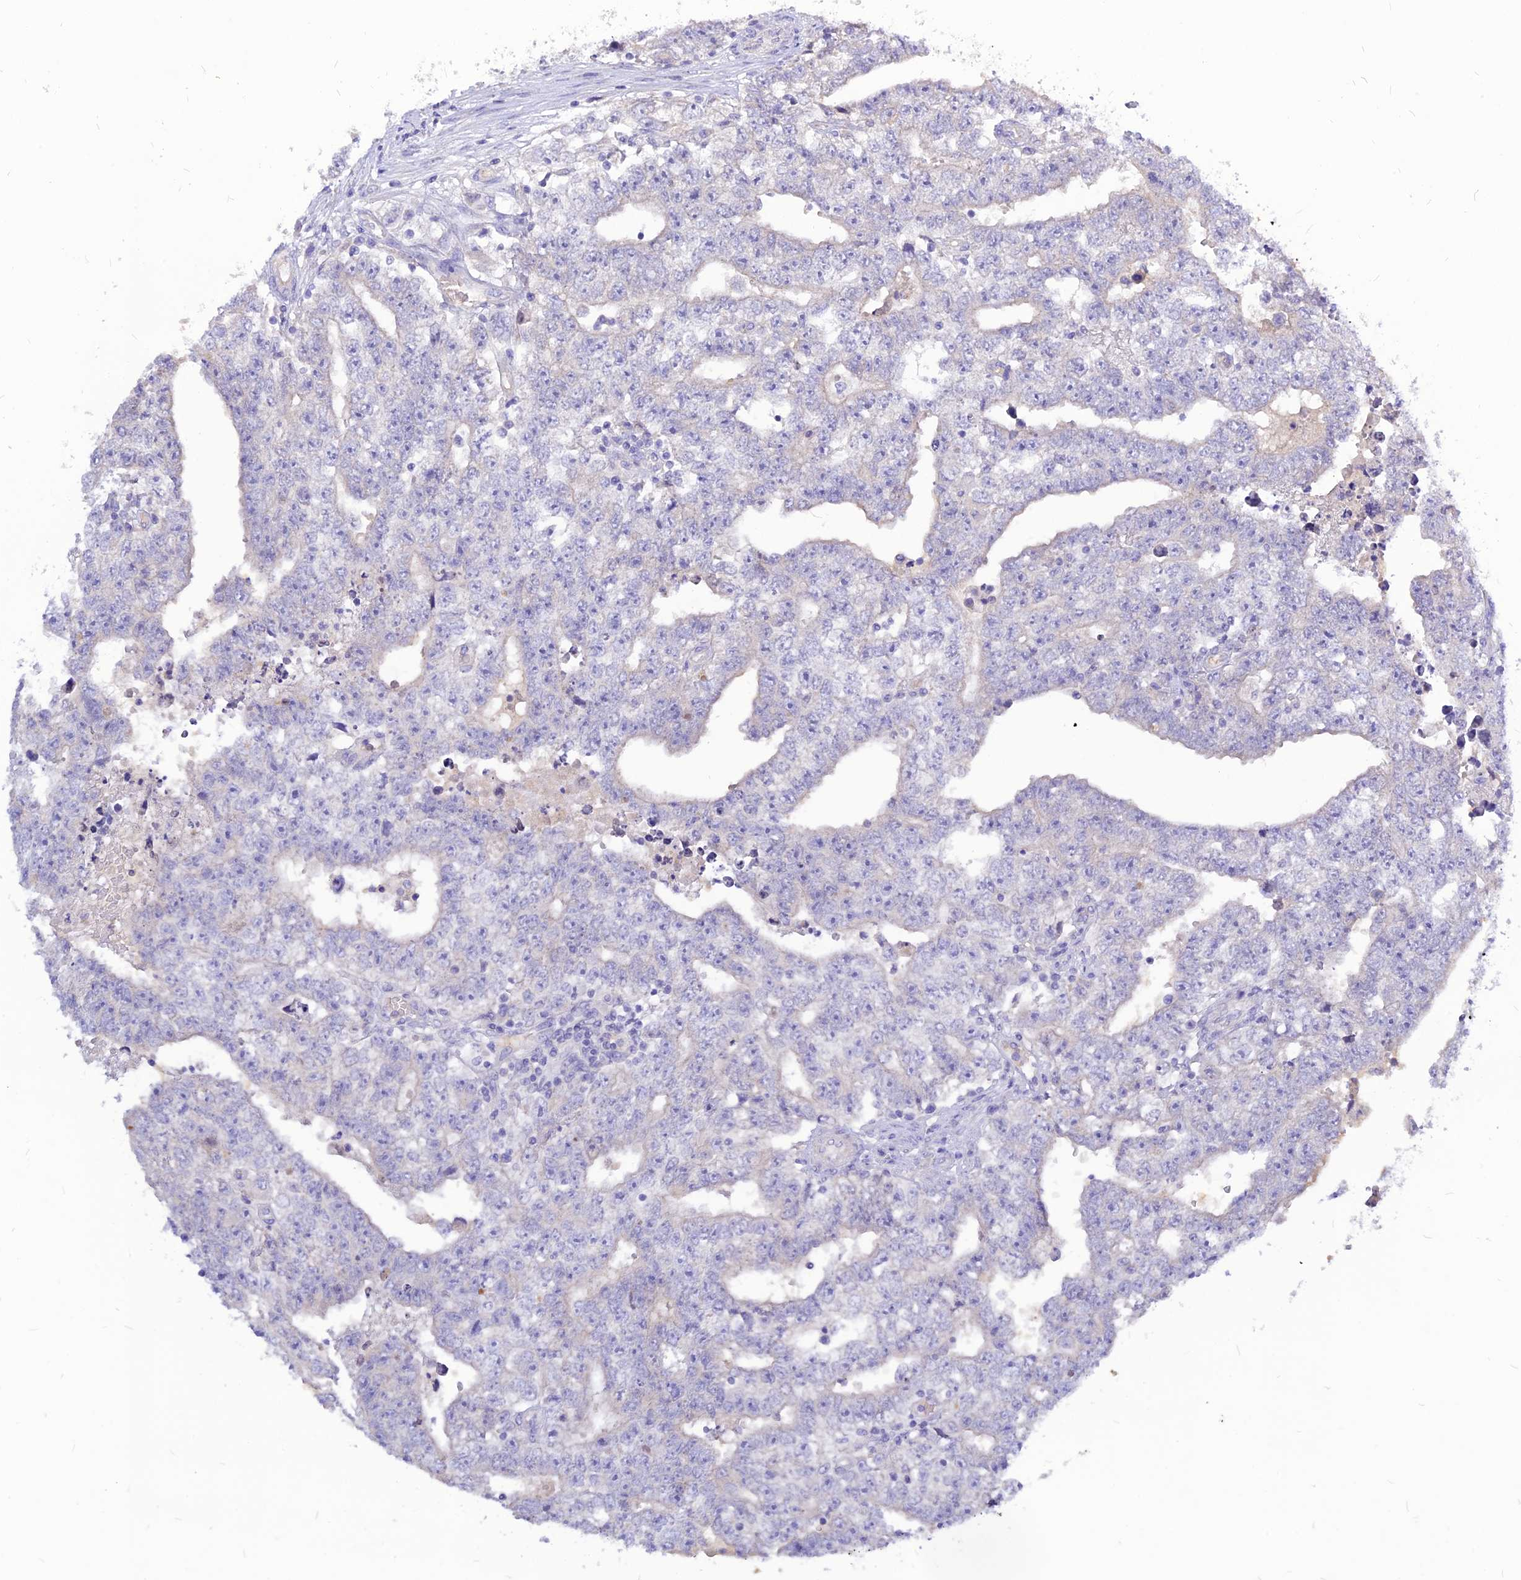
{"staining": {"intensity": "negative", "quantity": "none", "location": "none"}, "tissue": "testis cancer", "cell_type": "Tumor cells", "image_type": "cancer", "snomed": [{"axis": "morphology", "description": "Carcinoma, Embryonal, NOS"}, {"axis": "topography", "description": "Testis"}], "caption": "Photomicrograph shows no protein staining in tumor cells of testis embryonal carcinoma tissue.", "gene": "CZIB", "patient": {"sex": "male", "age": 25}}